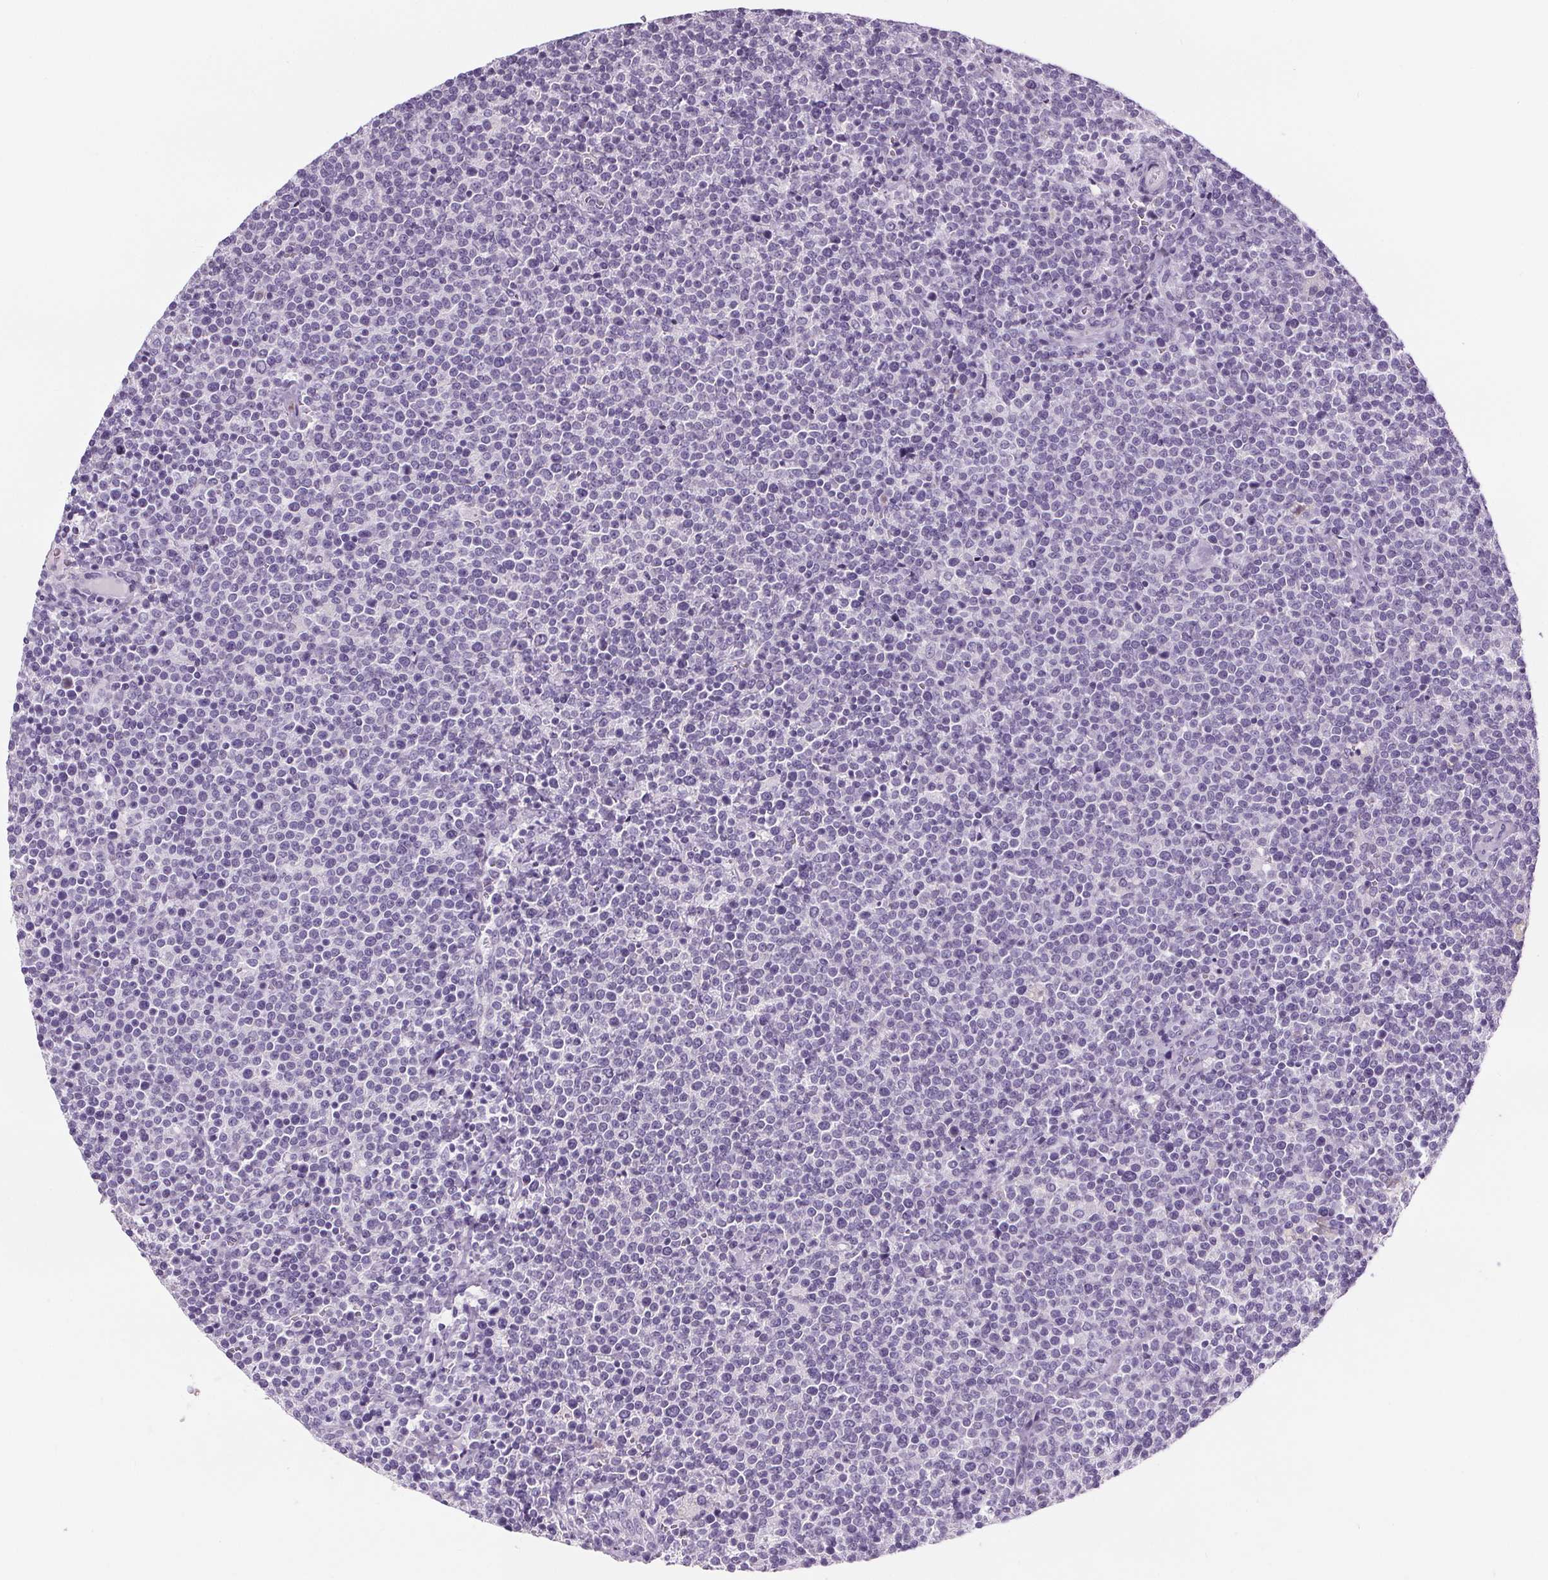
{"staining": {"intensity": "negative", "quantity": "none", "location": "none"}, "tissue": "lymphoma", "cell_type": "Tumor cells", "image_type": "cancer", "snomed": [{"axis": "morphology", "description": "Malignant lymphoma, non-Hodgkin's type, High grade"}, {"axis": "topography", "description": "Lymph node"}], "caption": "IHC of human malignant lymphoma, non-Hodgkin's type (high-grade) exhibits no positivity in tumor cells.", "gene": "ELAVL2", "patient": {"sex": "male", "age": 61}}